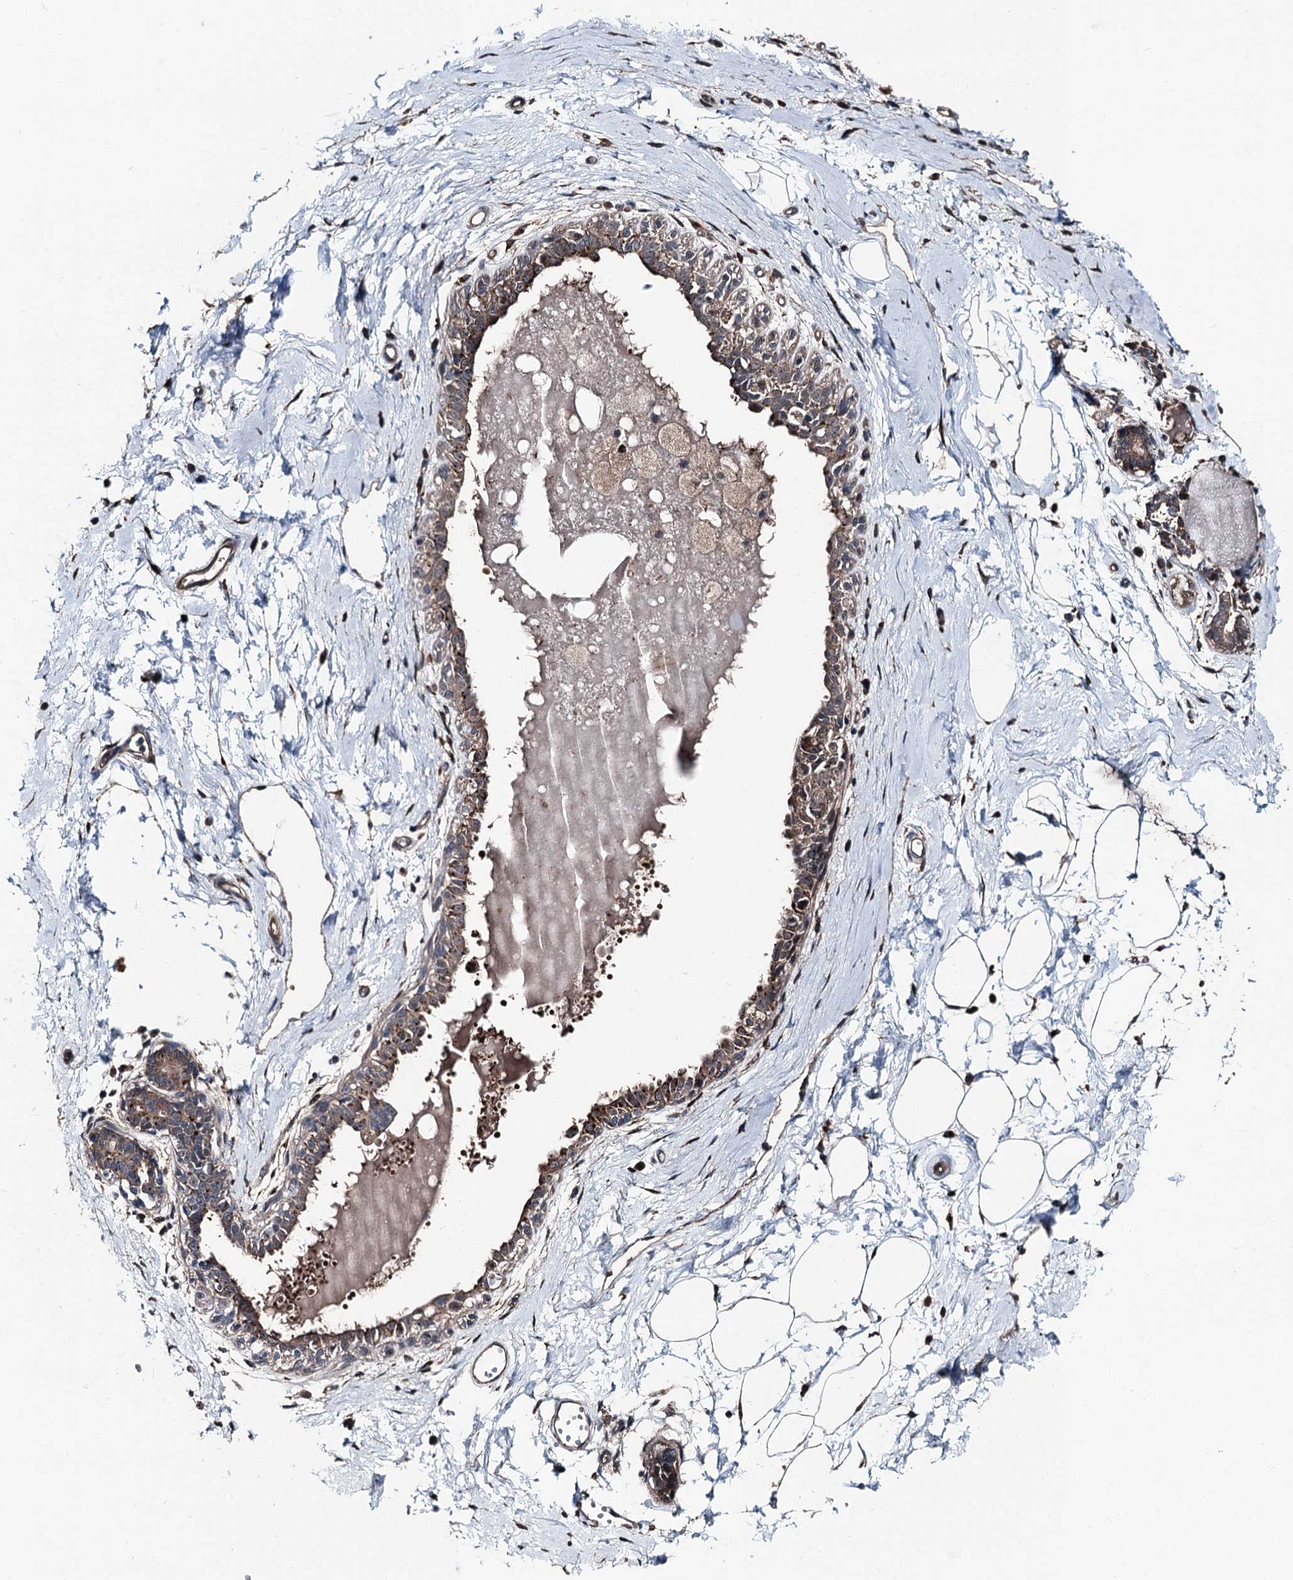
{"staining": {"intensity": "weak", "quantity": ">75%", "location": "cytoplasmic/membranous,nuclear"}, "tissue": "breast", "cell_type": "Adipocytes", "image_type": "normal", "snomed": [{"axis": "morphology", "description": "Normal tissue, NOS"}, {"axis": "topography", "description": "Breast"}], "caption": "Breast stained with DAB immunohistochemistry (IHC) reveals low levels of weak cytoplasmic/membranous,nuclear expression in approximately >75% of adipocytes. (IHC, brightfield microscopy, high magnification).", "gene": "PSMD13", "patient": {"sex": "female", "age": 45}}